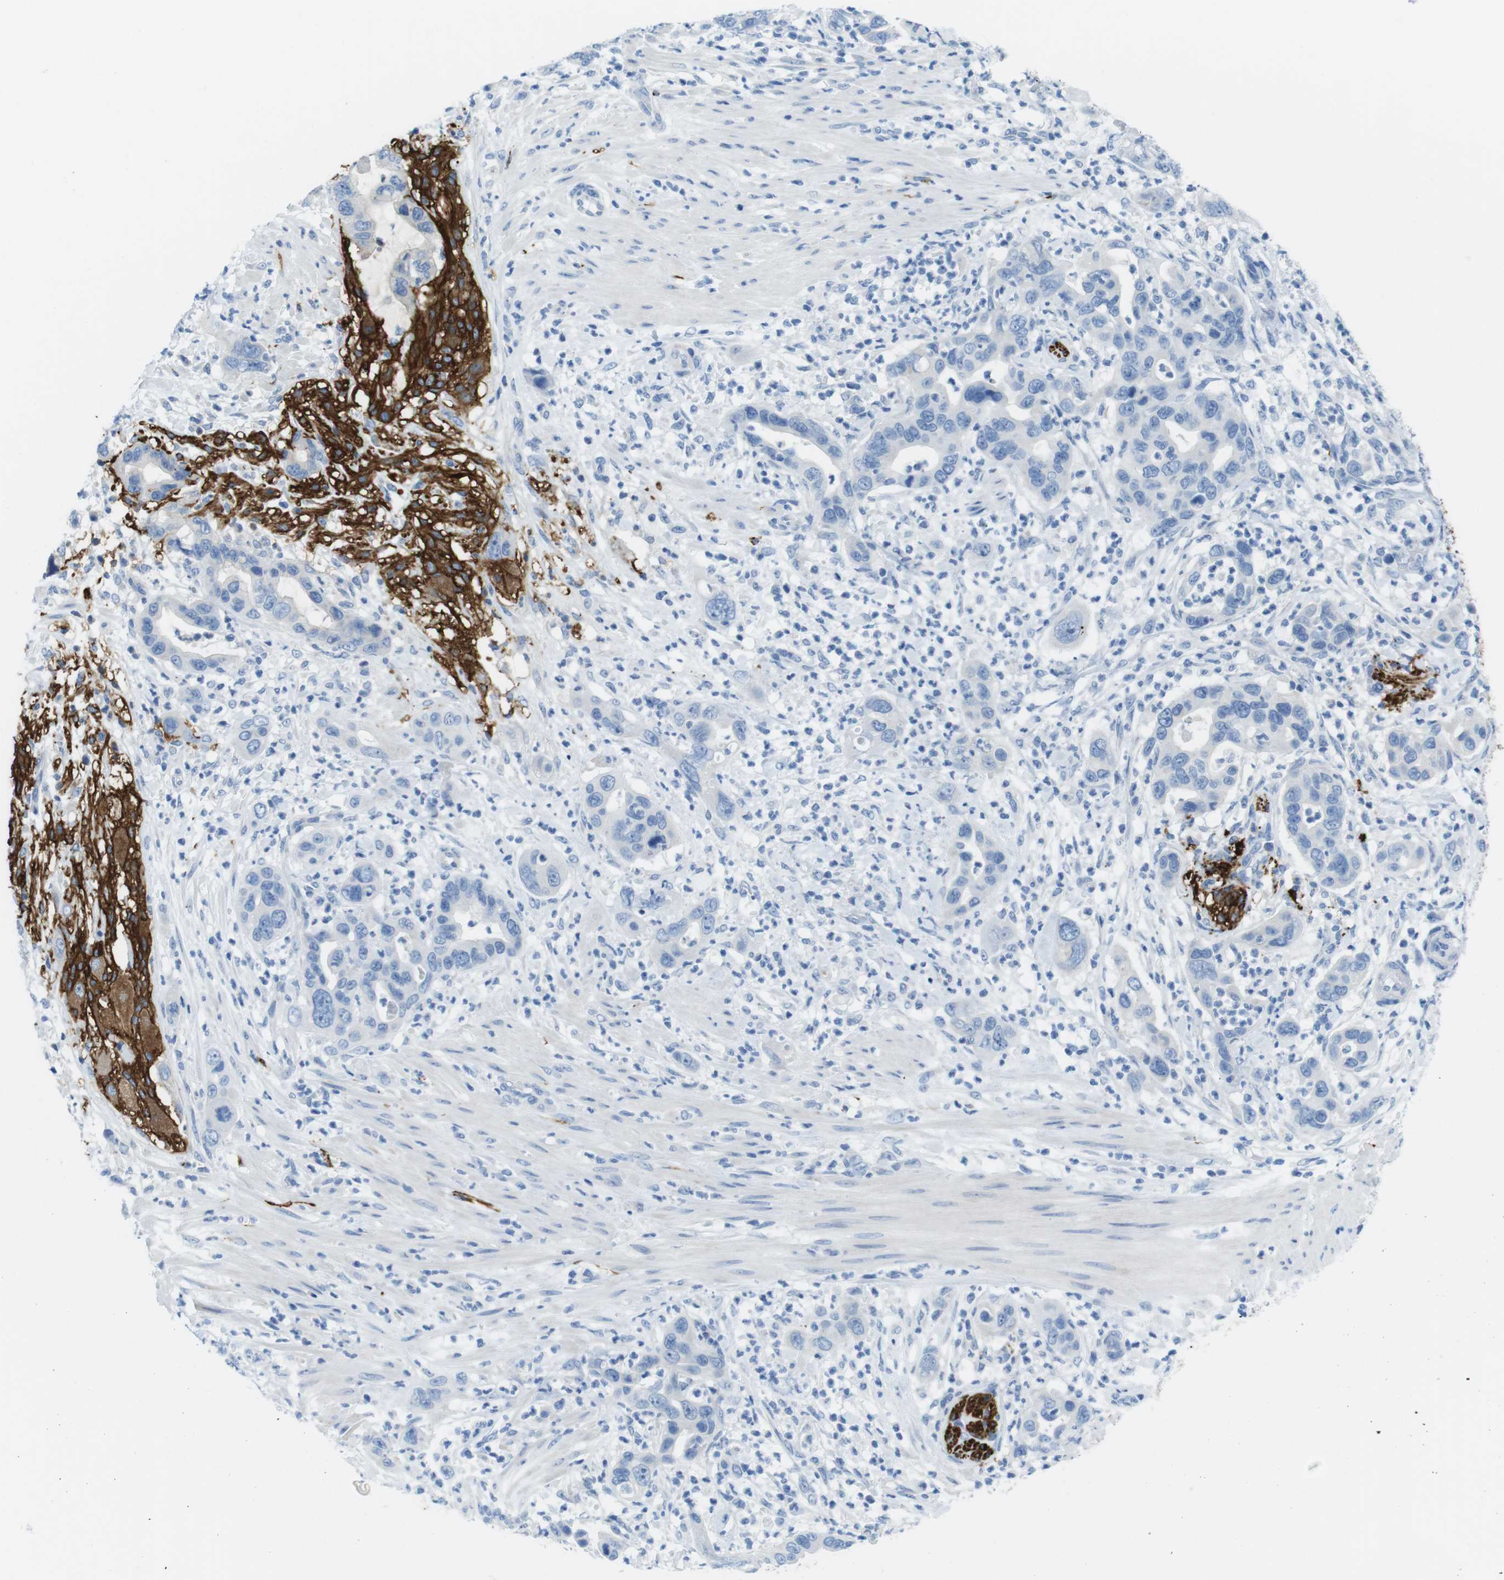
{"staining": {"intensity": "negative", "quantity": "none", "location": "none"}, "tissue": "pancreatic cancer", "cell_type": "Tumor cells", "image_type": "cancer", "snomed": [{"axis": "morphology", "description": "Adenocarcinoma, NOS"}, {"axis": "topography", "description": "Pancreas"}], "caption": "Image shows no protein staining in tumor cells of pancreatic adenocarcinoma tissue. Brightfield microscopy of immunohistochemistry (IHC) stained with DAB (3,3'-diaminobenzidine) (brown) and hematoxylin (blue), captured at high magnification.", "gene": "GAP43", "patient": {"sex": "female", "age": 71}}